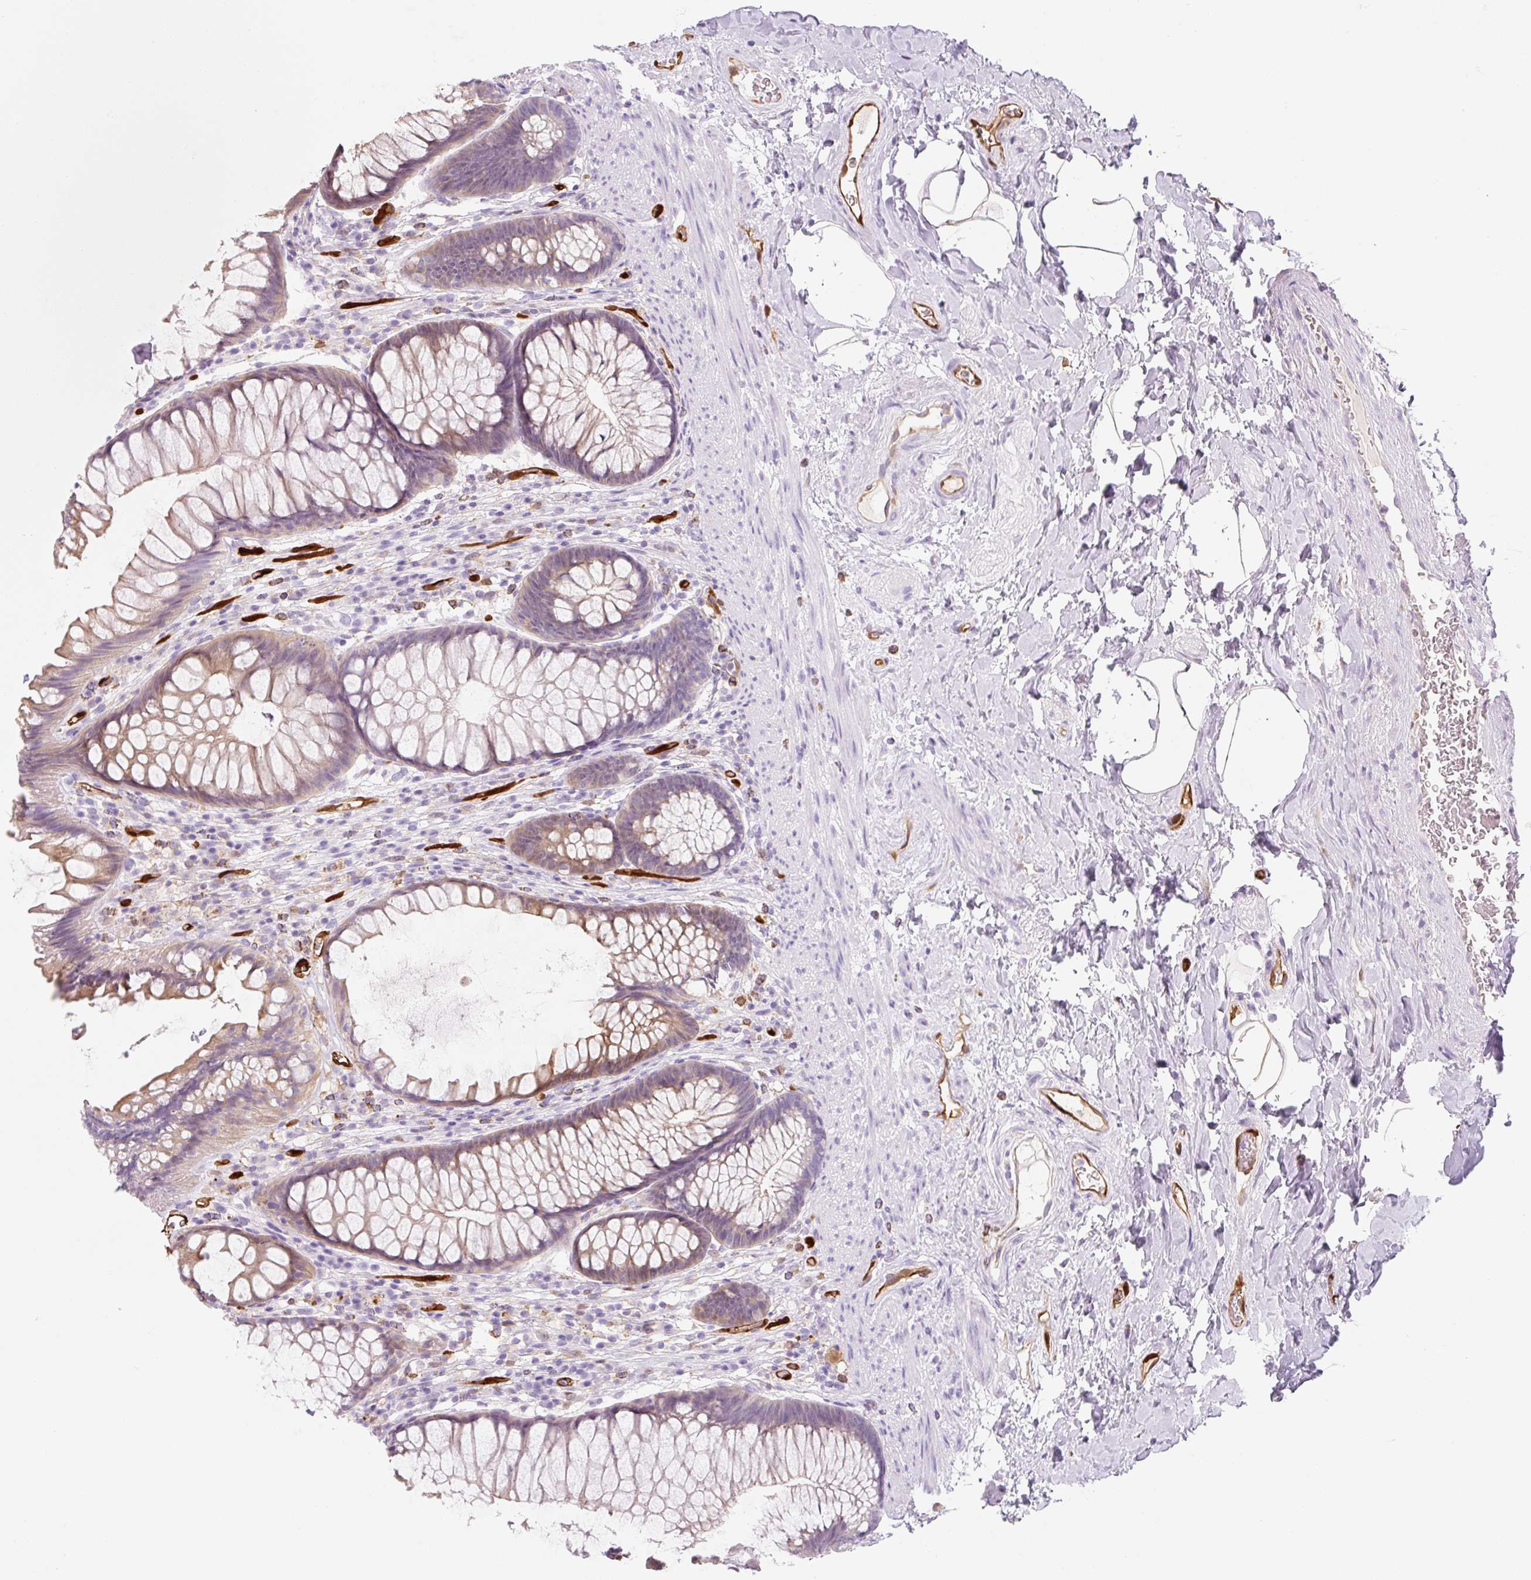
{"staining": {"intensity": "moderate", "quantity": "25%-75%", "location": "cytoplasmic/membranous"}, "tissue": "rectum", "cell_type": "Glandular cells", "image_type": "normal", "snomed": [{"axis": "morphology", "description": "Normal tissue, NOS"}, {"axis": "topography", "description": "Rectum"}], "caption": "High-magnification brightfield microscopy of benign rectum stained with DAB (brown) and counterstained with hematoxylin (blue). glandular cells exhibit moderate cytoplasmic/membranous staining is seen in about25%-75% of cells.", "gene": "FABP5", "patient": {"sex": "male", "age": 53}}